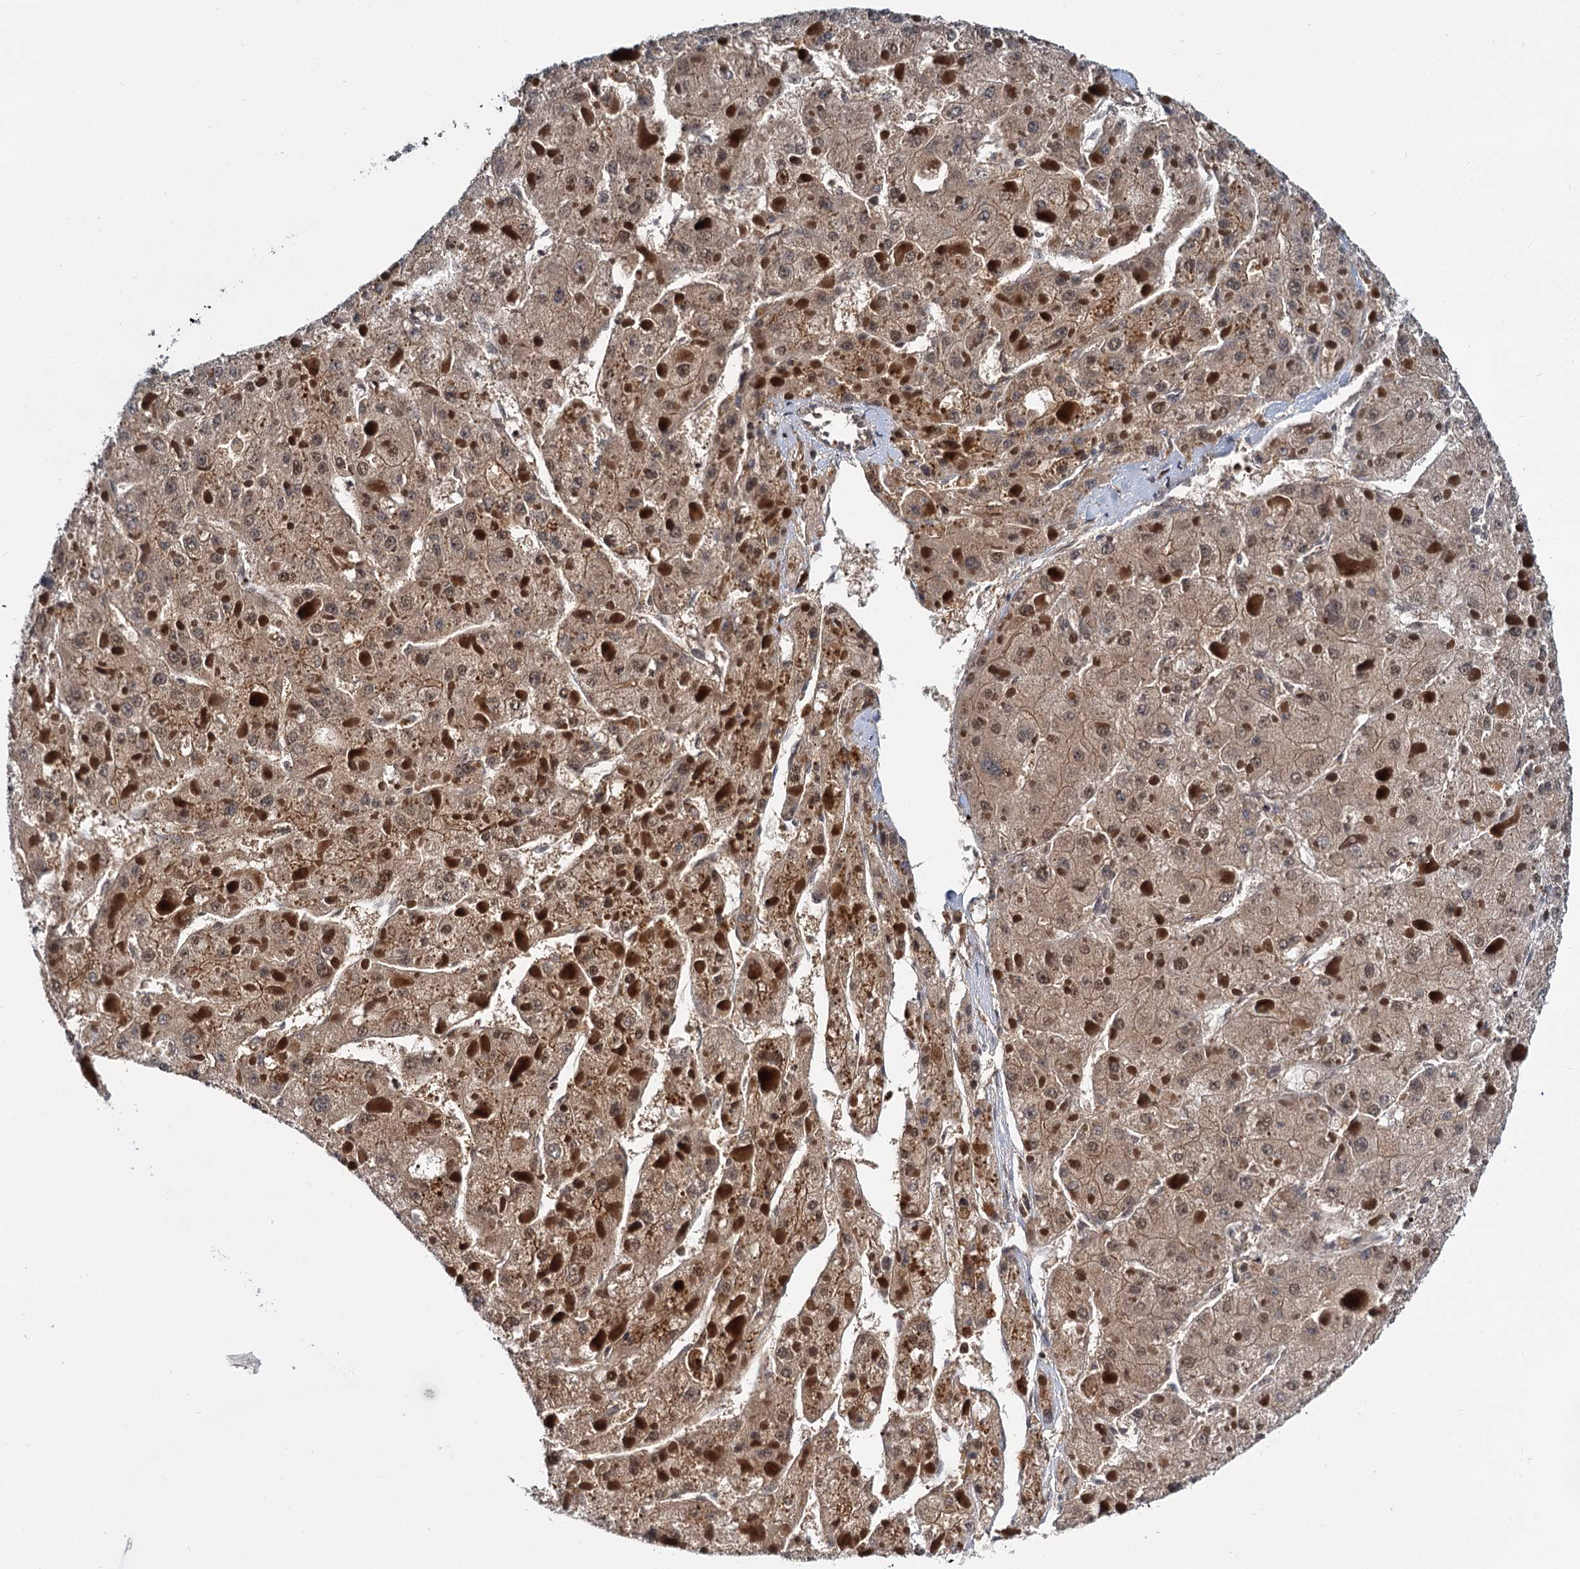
{"staining": {"intensity": "moderate", "quantity": ">75%", "location": "cytoplasmic/membranous"}, "tissue": "liver cancer", "cell_type": "Tumor cells", "image_type": "cancer", "snomed": [{"axis": "morphology", "description": "Carcinoma, Hepatocellular, NOS"}, {"axis": "topography", "description": "Liver"}], "caption": "About >75% of tumor cells in hepatocellular carcinoma (liver) demonstrate moderate cytoplasmic/membranous protein staining as visualized by brown immunohistochemical staining.", "gene": "MBD6", "patient": {"sex": "female", "age": 73}}